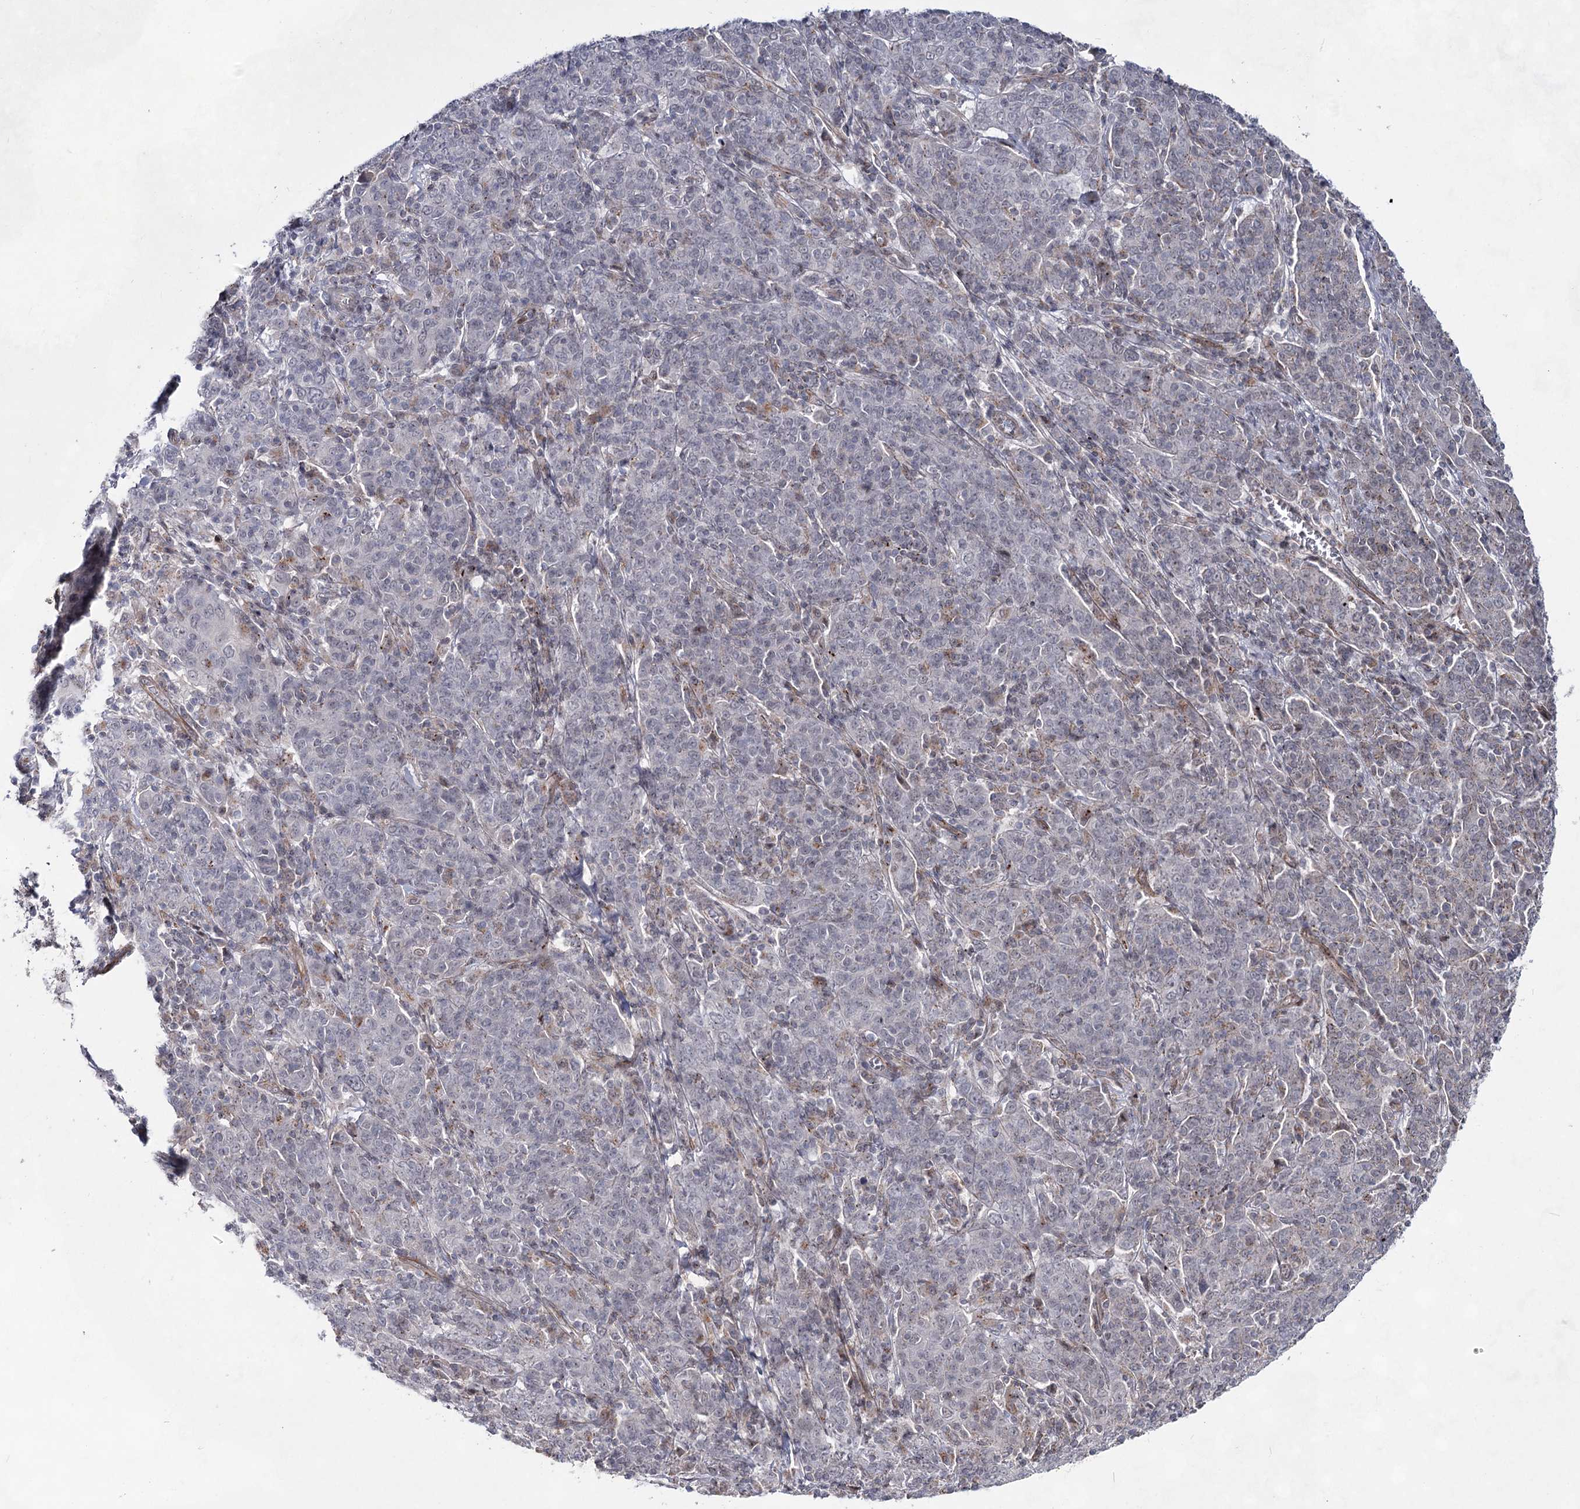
{"staining": {"intensity": "negative", "quantity": "none", "location": "none"}, "tissue": "cervical cancer", "cell_type": "Tumor cells", "image_type": "cancer", "snomed": [{"axis": "morphology", "description": "Squamous cell carcinoma, NOS"}, {"axis": "topography", "description": "Cervix"}], "caption": "This is an immunohistochemistry (IHC) photomicrograph of human squamous cell carcinoma (cervical). There is no staining in tumor cells.", "gene": "ATL2", "patient": {"sex": "female", "age": 67}}